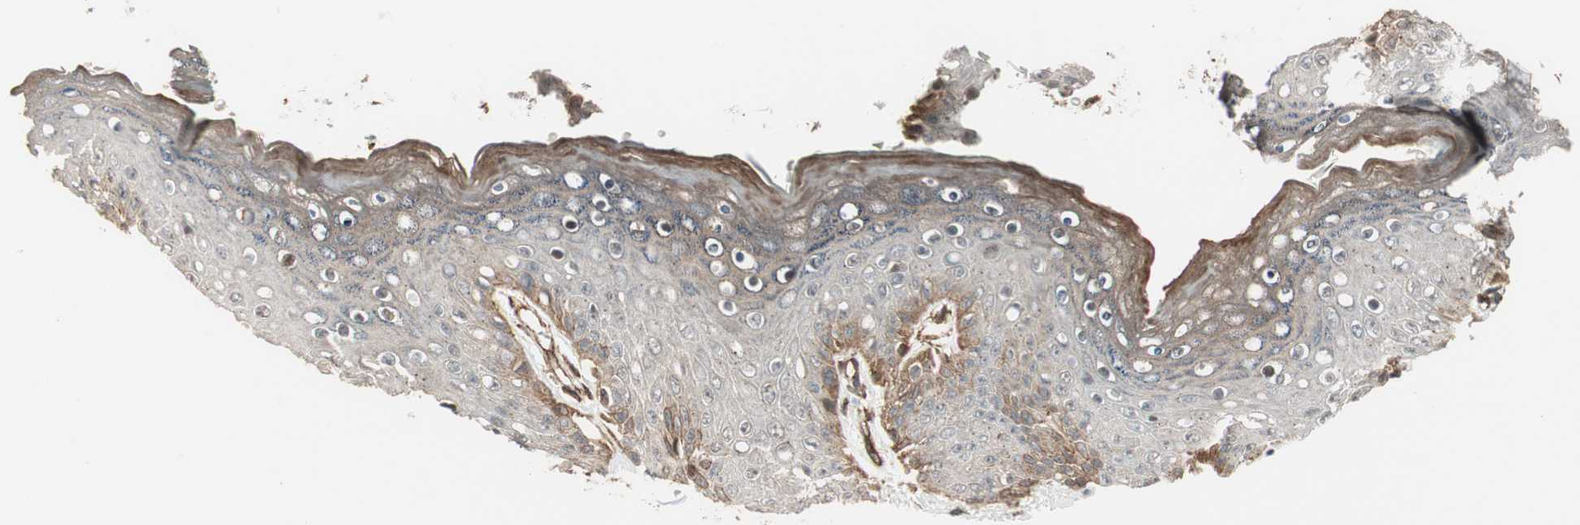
{"staining": {"intensity": "moderate", "quantity": ">75%", "location": "cytoplasmic/membranous,nuclear"}, "tissue": "skin", "cell_type": "Epidermal cells", "image_type": "normal", "snomed": [{"axis": "morphology", "description": "Normal tissue, NOS"}, {"axis": "topography", "description": "Anal"}], "caption": "Skin stained with IHC exhibits moderate cytoplasmic/membranous,nuclear positivity in approximately >75% of epidermal cells.", "gene": "CDK19", "patient": {"sex": "female", "age": 46}}